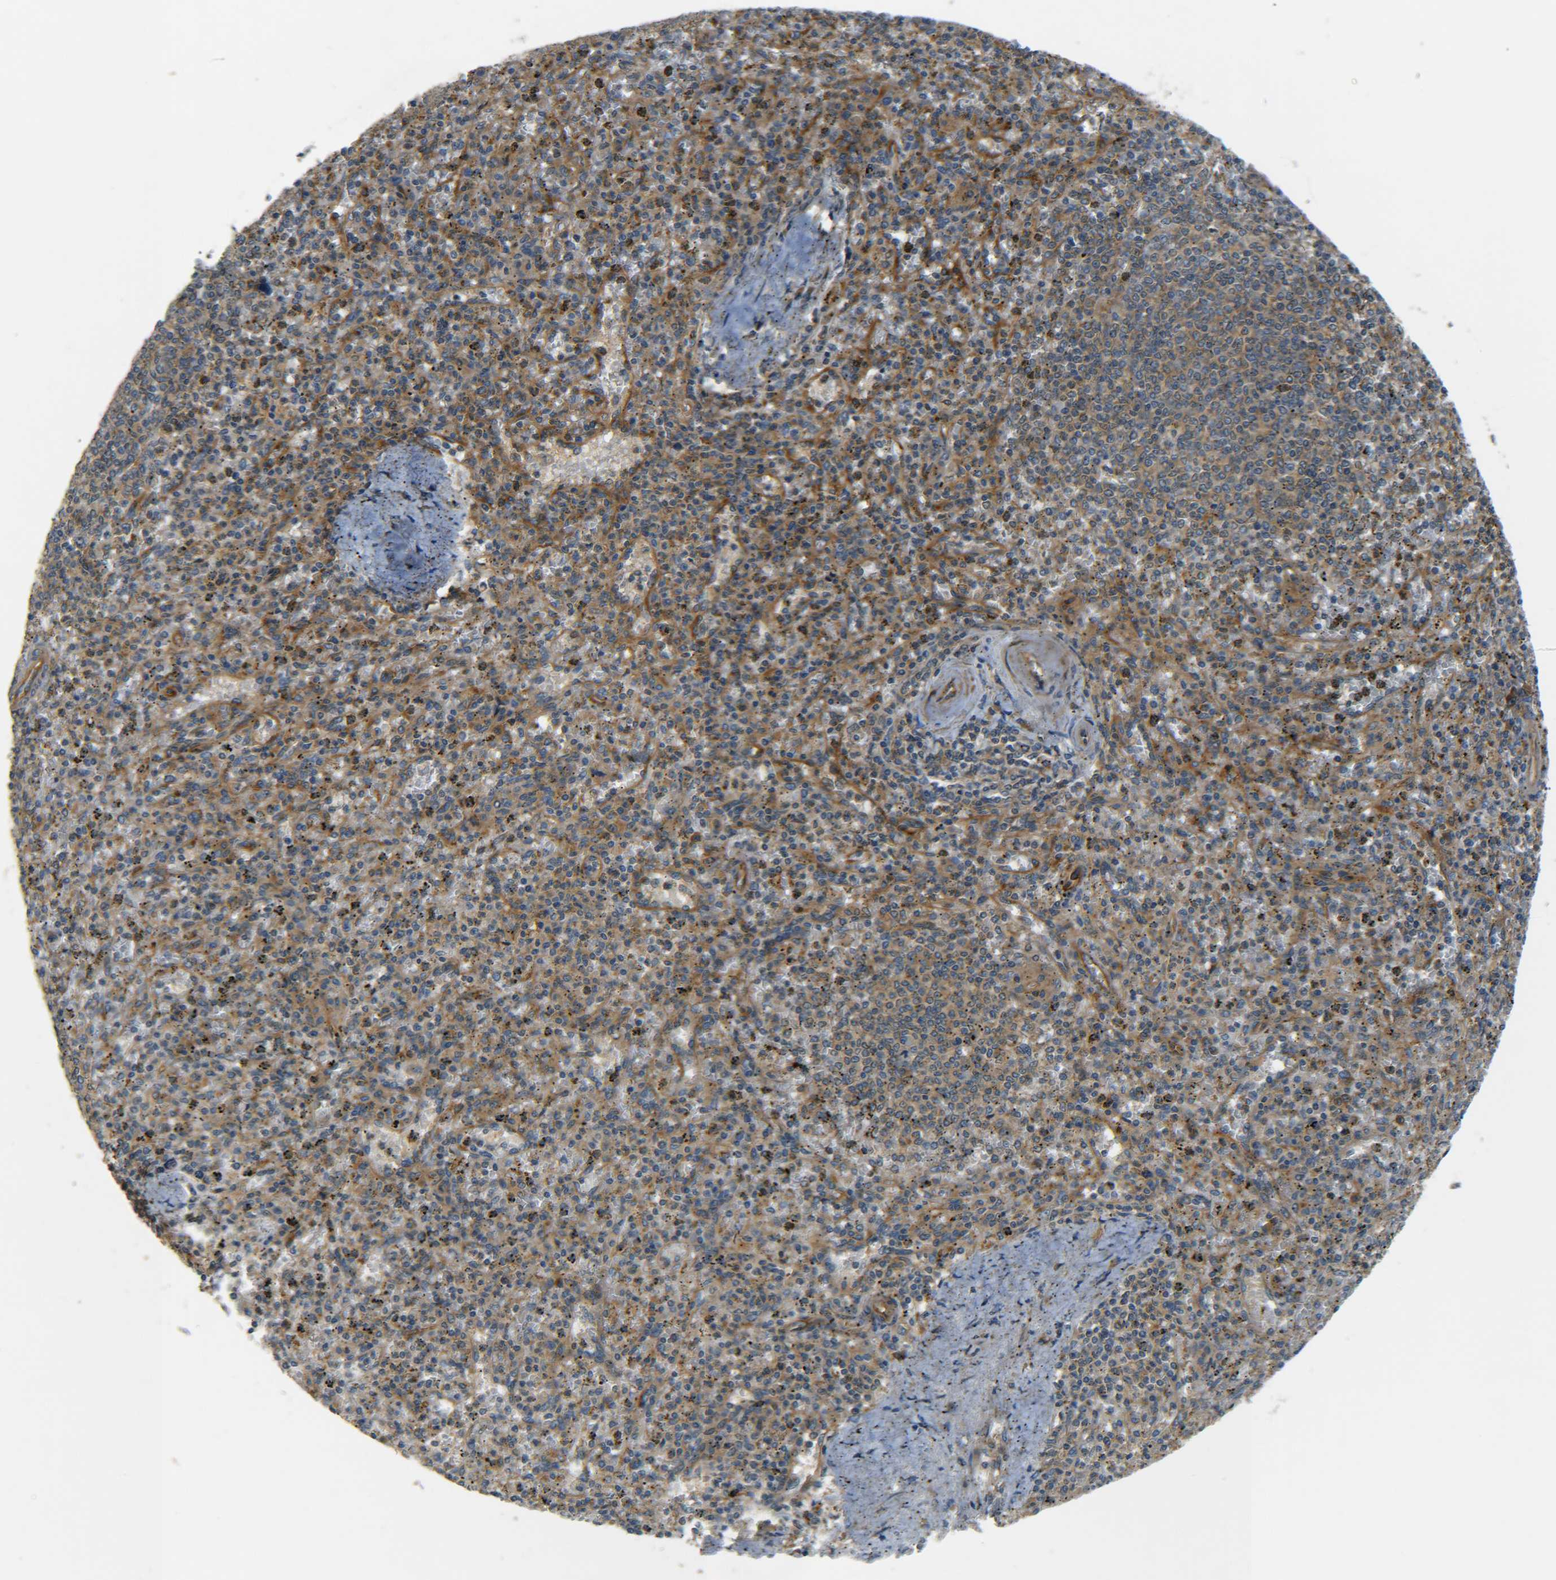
{"staining": {"intensity": "moderate", "quantity": ">75%", "location": "cytoplasmic/membranous"}, "tissue": "spleen", "cell_type": "Cells in red pulp", "image_type": "normal", "snomed": [{"axis": "morphology", "description": "Normal tissue, NOS"}, {"axis": "topography", "description": "Spleen"}], "caption": "Spleen stained with immunohistochemistry (IHC) demonstrates moderate cytoplasmic/membranous positivity in about >75% of cells in red pulp. (brown staining indicates protein expression, while blue staining denotes nuclei).", "gene": "LRCH3", "patient": {"sex": "male", "age": 72}}